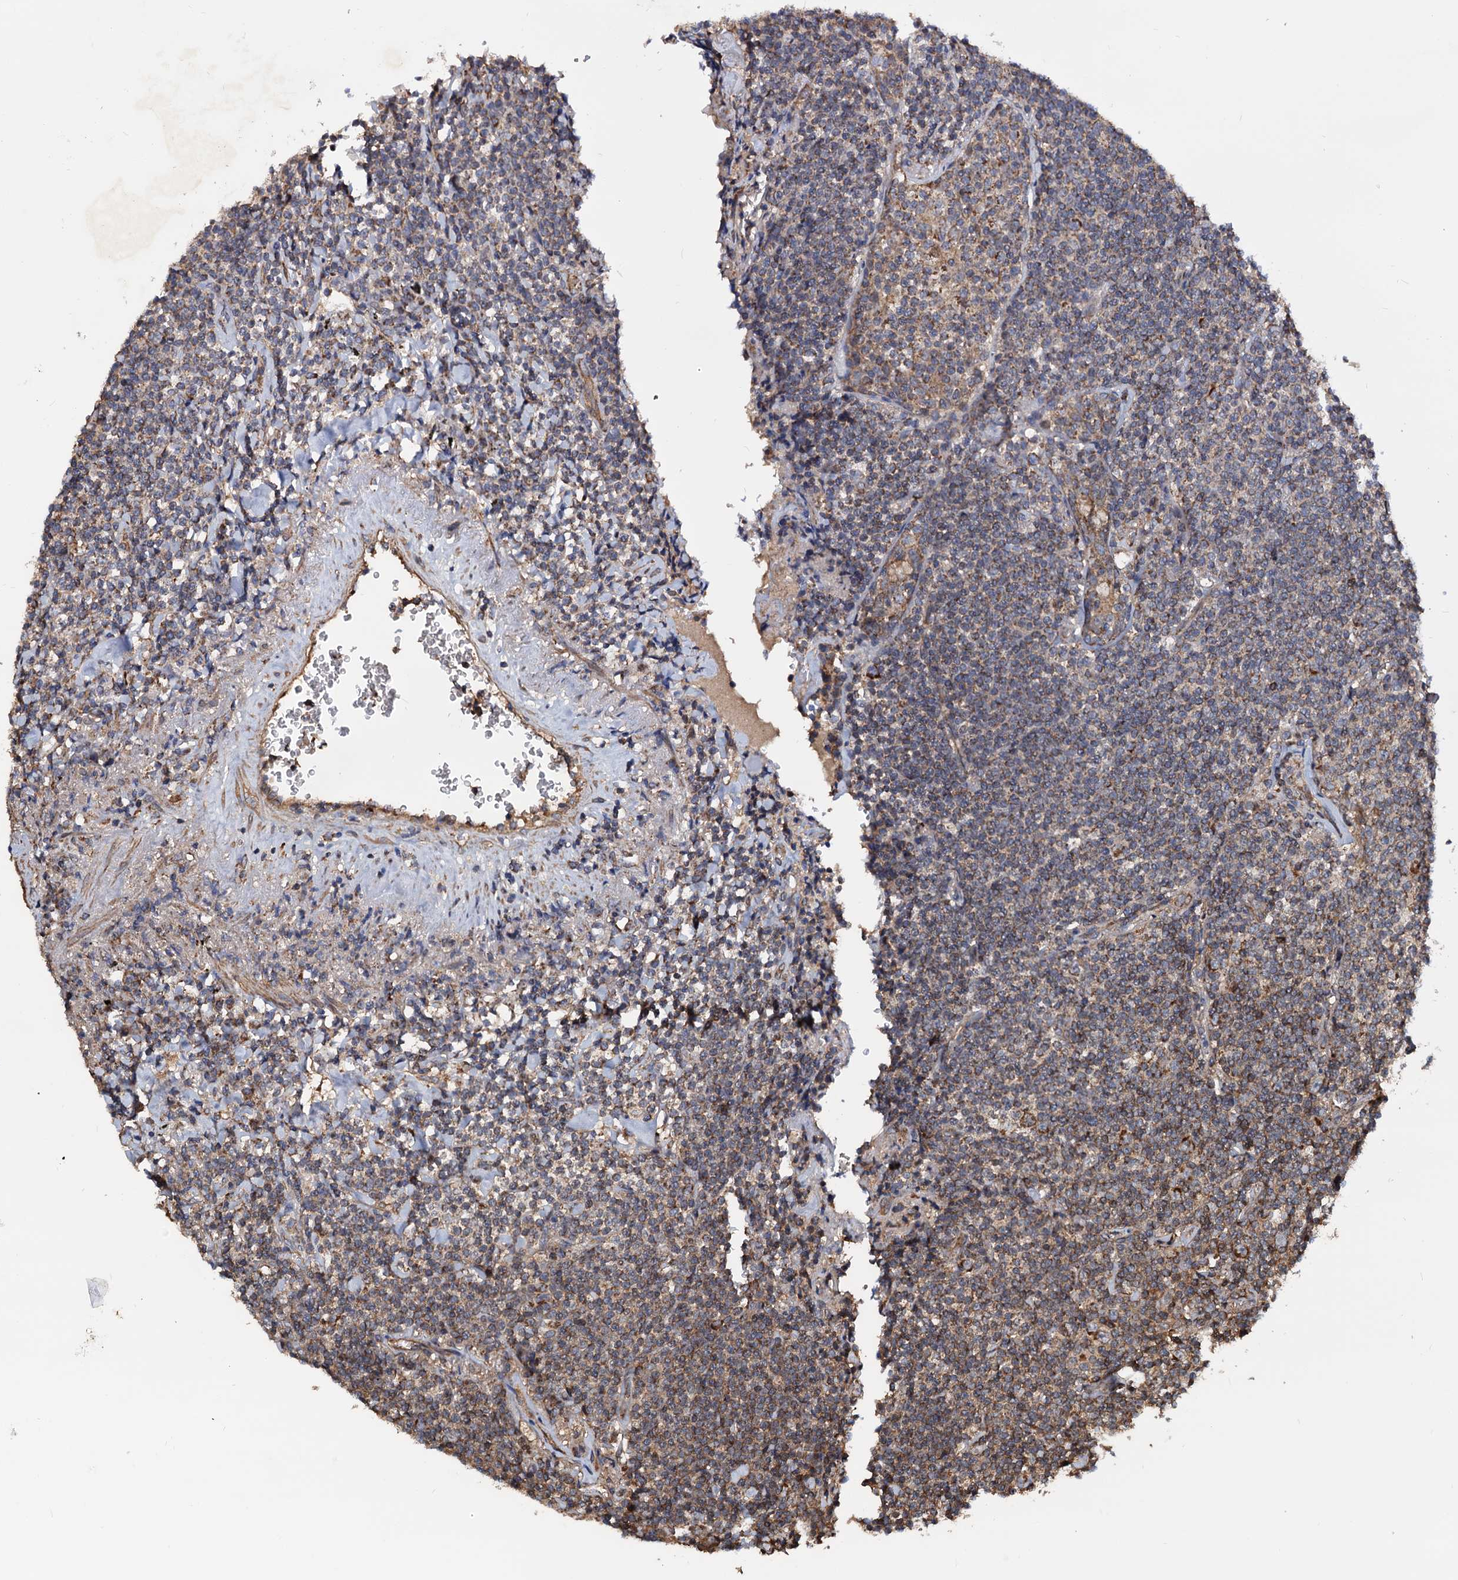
{"staining": {"intensity": "moderate", "quantity": "25%-75%", "location": "cytoplasmic/membranous"}, "tissue": "lymphoma", "cell_type": "Tumor cells", "image_type": "cancer", "snomed": [{"axis": "morphology", "description": "Malignant lymphoma, non-Hodgkin's type, Low grade"}, {"axis": "topography", "description": "Lung"}], "caption": "A medium amount of moderate cytoplasmic/membranous positivity is appreciated in approximately 25%-75% of tumor cells in low-grade malignant lymphoma, non-Hodgkin's type tissue.", "gene": "MRPL42", "patient": {"sex": "female", "age": 71}}